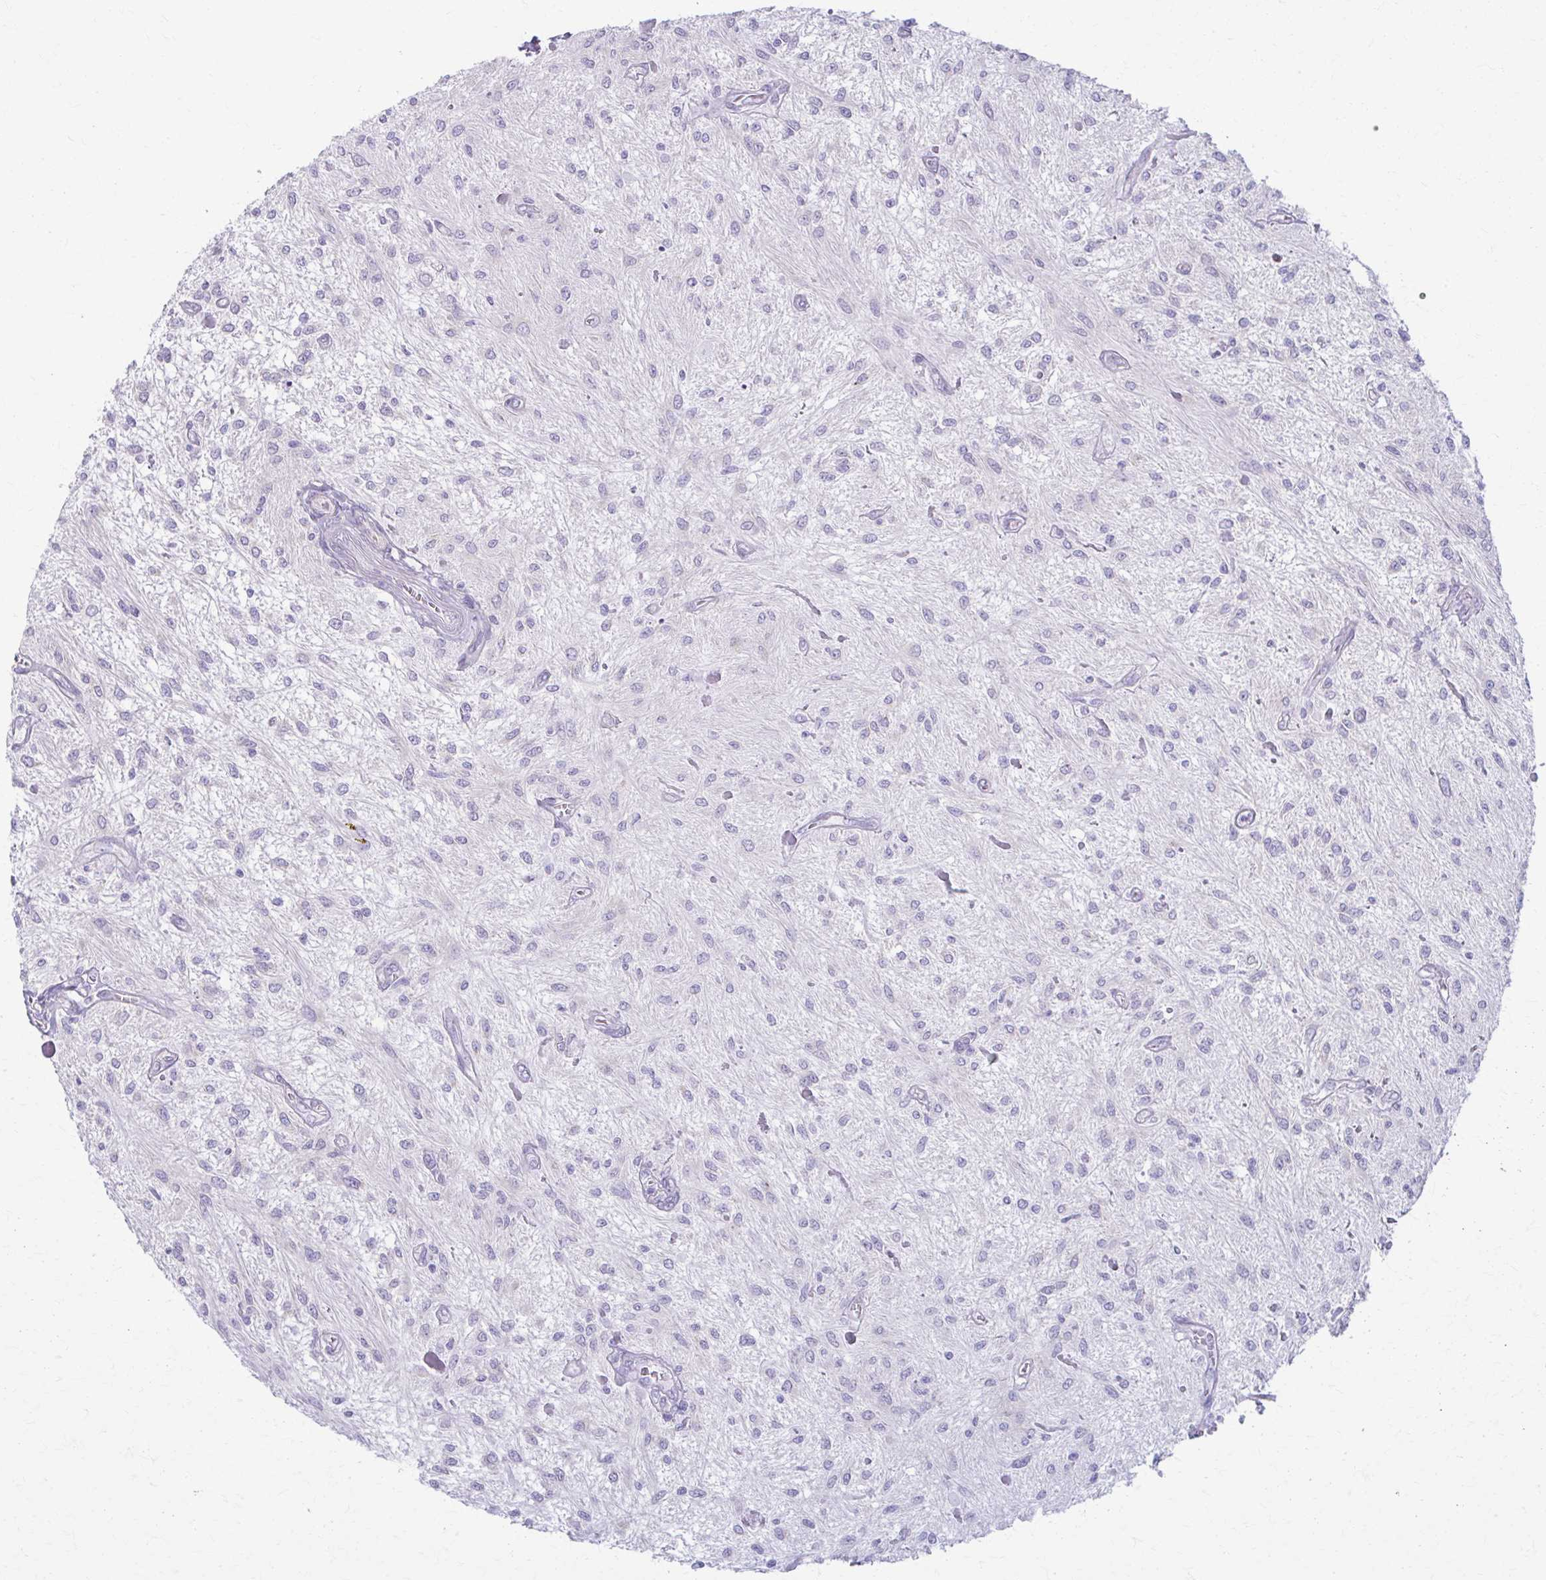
{"staining": {"intensity": "negative", "quantity": "none", "location": "none"}, "tissue": "glioma", "cell_type": "Tumor cells", "image_type": "cancer", "snomed": [{"axis": "morphology", "description": "Glioma, malignant, Low grade"}, {"axis": "topography", "description": "Cerebellum"}], "caption": "Human low-grade glioma (malignant) stained for a protein using immunohistochemistry (IHC) displays no staining in tumor cells.", "gene": "PRKRA", "patient": {"sex": "female", "age": 14}}